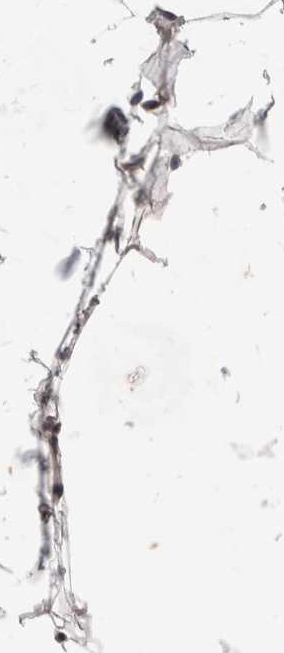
{"staining": {"intensity": "weak", "quantity": "25%-75%", "location": "nuclear"}, "tissue": "adipose tissue", "cell_type": "Adipocytes", "image_type": "normal", "snomed": [{"axis": "morphology", "description": "Normal tissue, NOS"}, {"axis": "topography", "description": "Breast"}, {"axis": "topography", "description": "Soft tissue"}], "caption": "Immunohistochemistry of normal adipose tissue shows low levels of weak nuclear staining in about 25%-75% of adipocytes.", "gene": "ZNF592", "patient": {"sex": "female", "age": 75}}